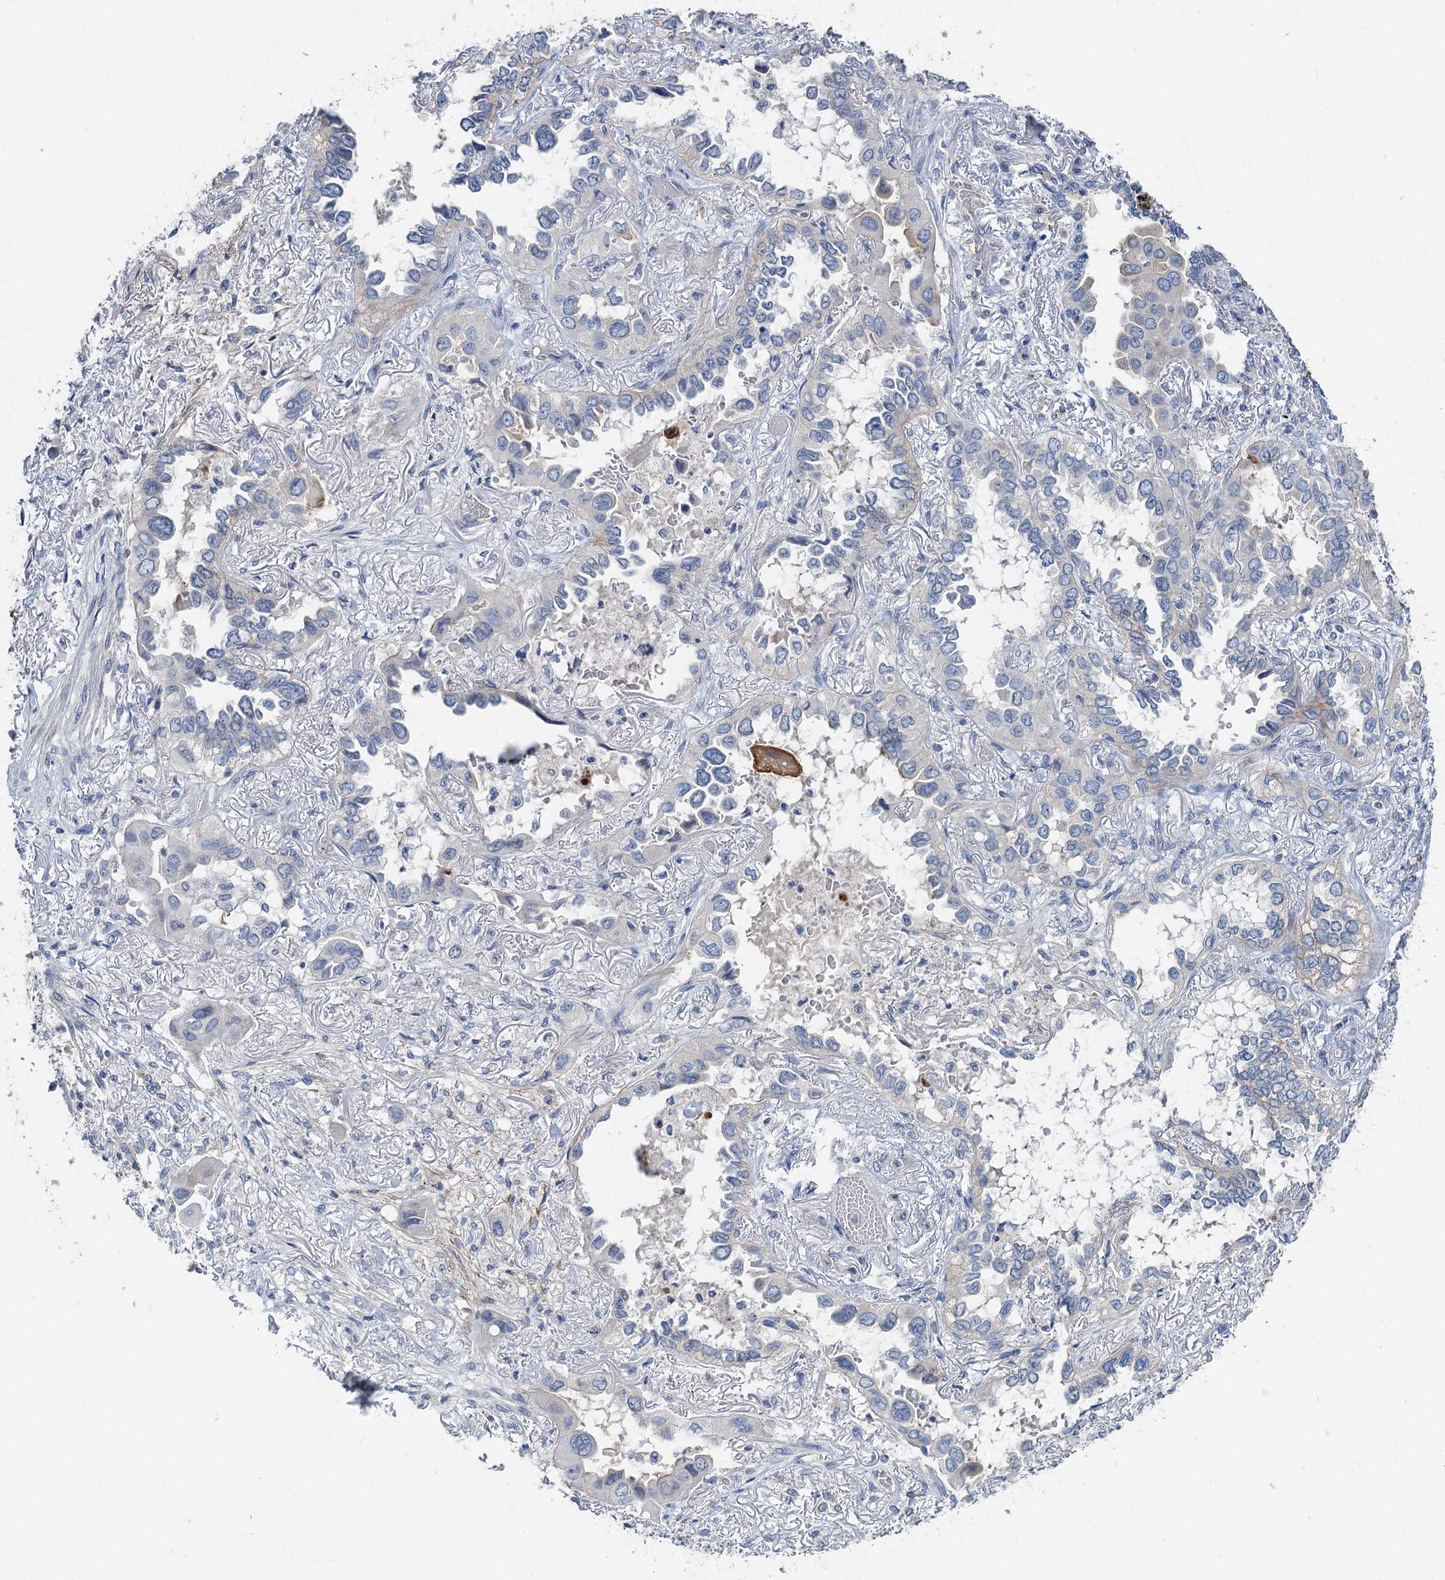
{"staining": {"intensity": "negative", "quantity": "none", "location": "none"}, "tissue": "lung cancer", "cell_type": "Tumor cells", "image_type": "cancer", "snomed": [{"axis": "morphology", "description": "Adenocarcinoma, NOS"}, {"axis": "topography", "description": "Lung"}], "caption": "Human lung cancer (adenocarcinoma) stained for a protein using IHC exhibits no positivity in tumor cells.", "gene": "PLLP", "patient": {"sex": "female", "age": 76}}